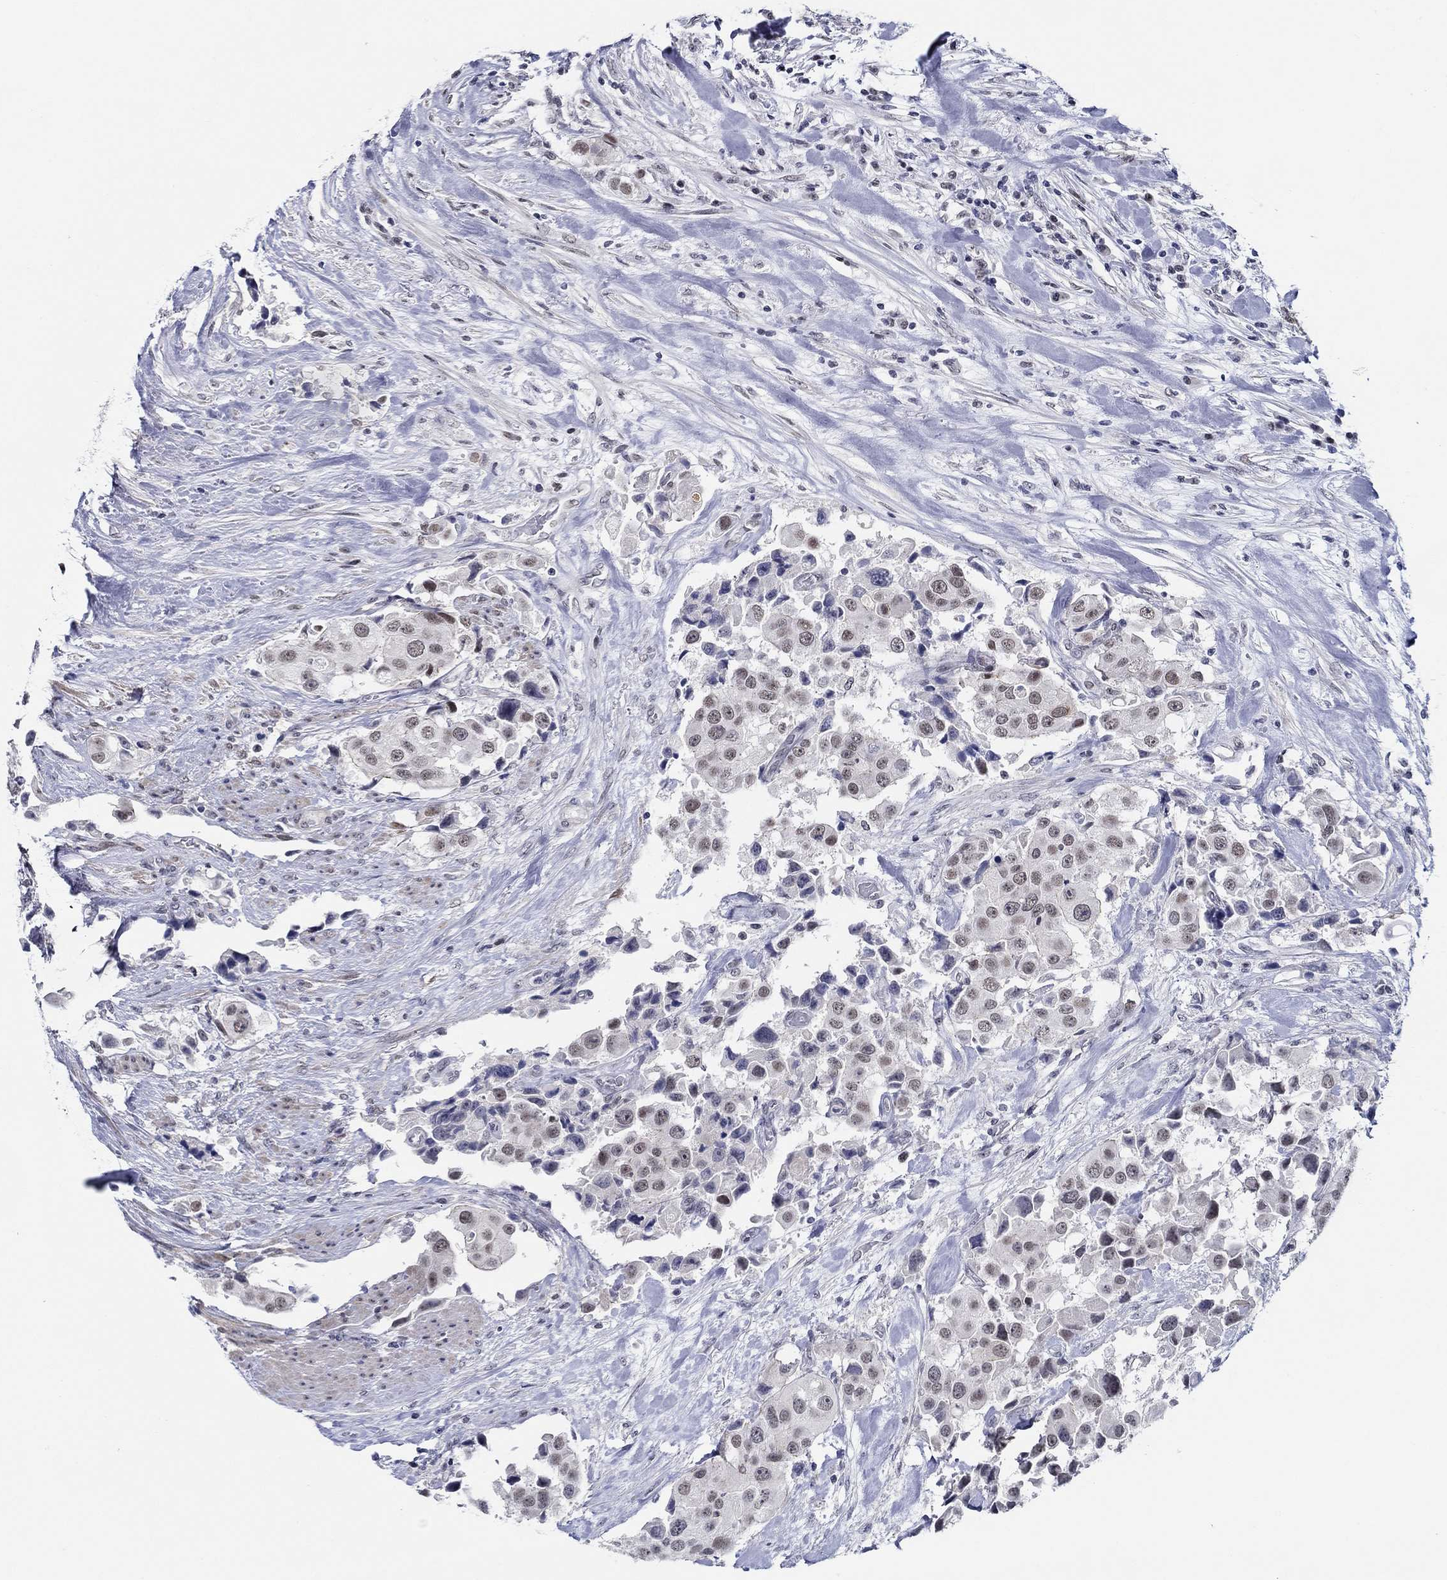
{"staining": {"intensity": "weak", "quantity": "25%-75%", "location": "nuclear"}, "tissue": "urothelial cancer", "cell_type": "Tumor cells", "image_type": "cancer", "snomed": [{"axis": "morphology", "description": "Urothelial carcinoma, High grade"}, {"axis": "topography", "description": "Urinary bladder"}], "caption": "IHC of human urothelial cancer displays low levels of weak nuclear expression in approximately 25%-75% of tumor cells.", "gene": "SLC34A1", "patient": {"sex": "female", "age": 64}}